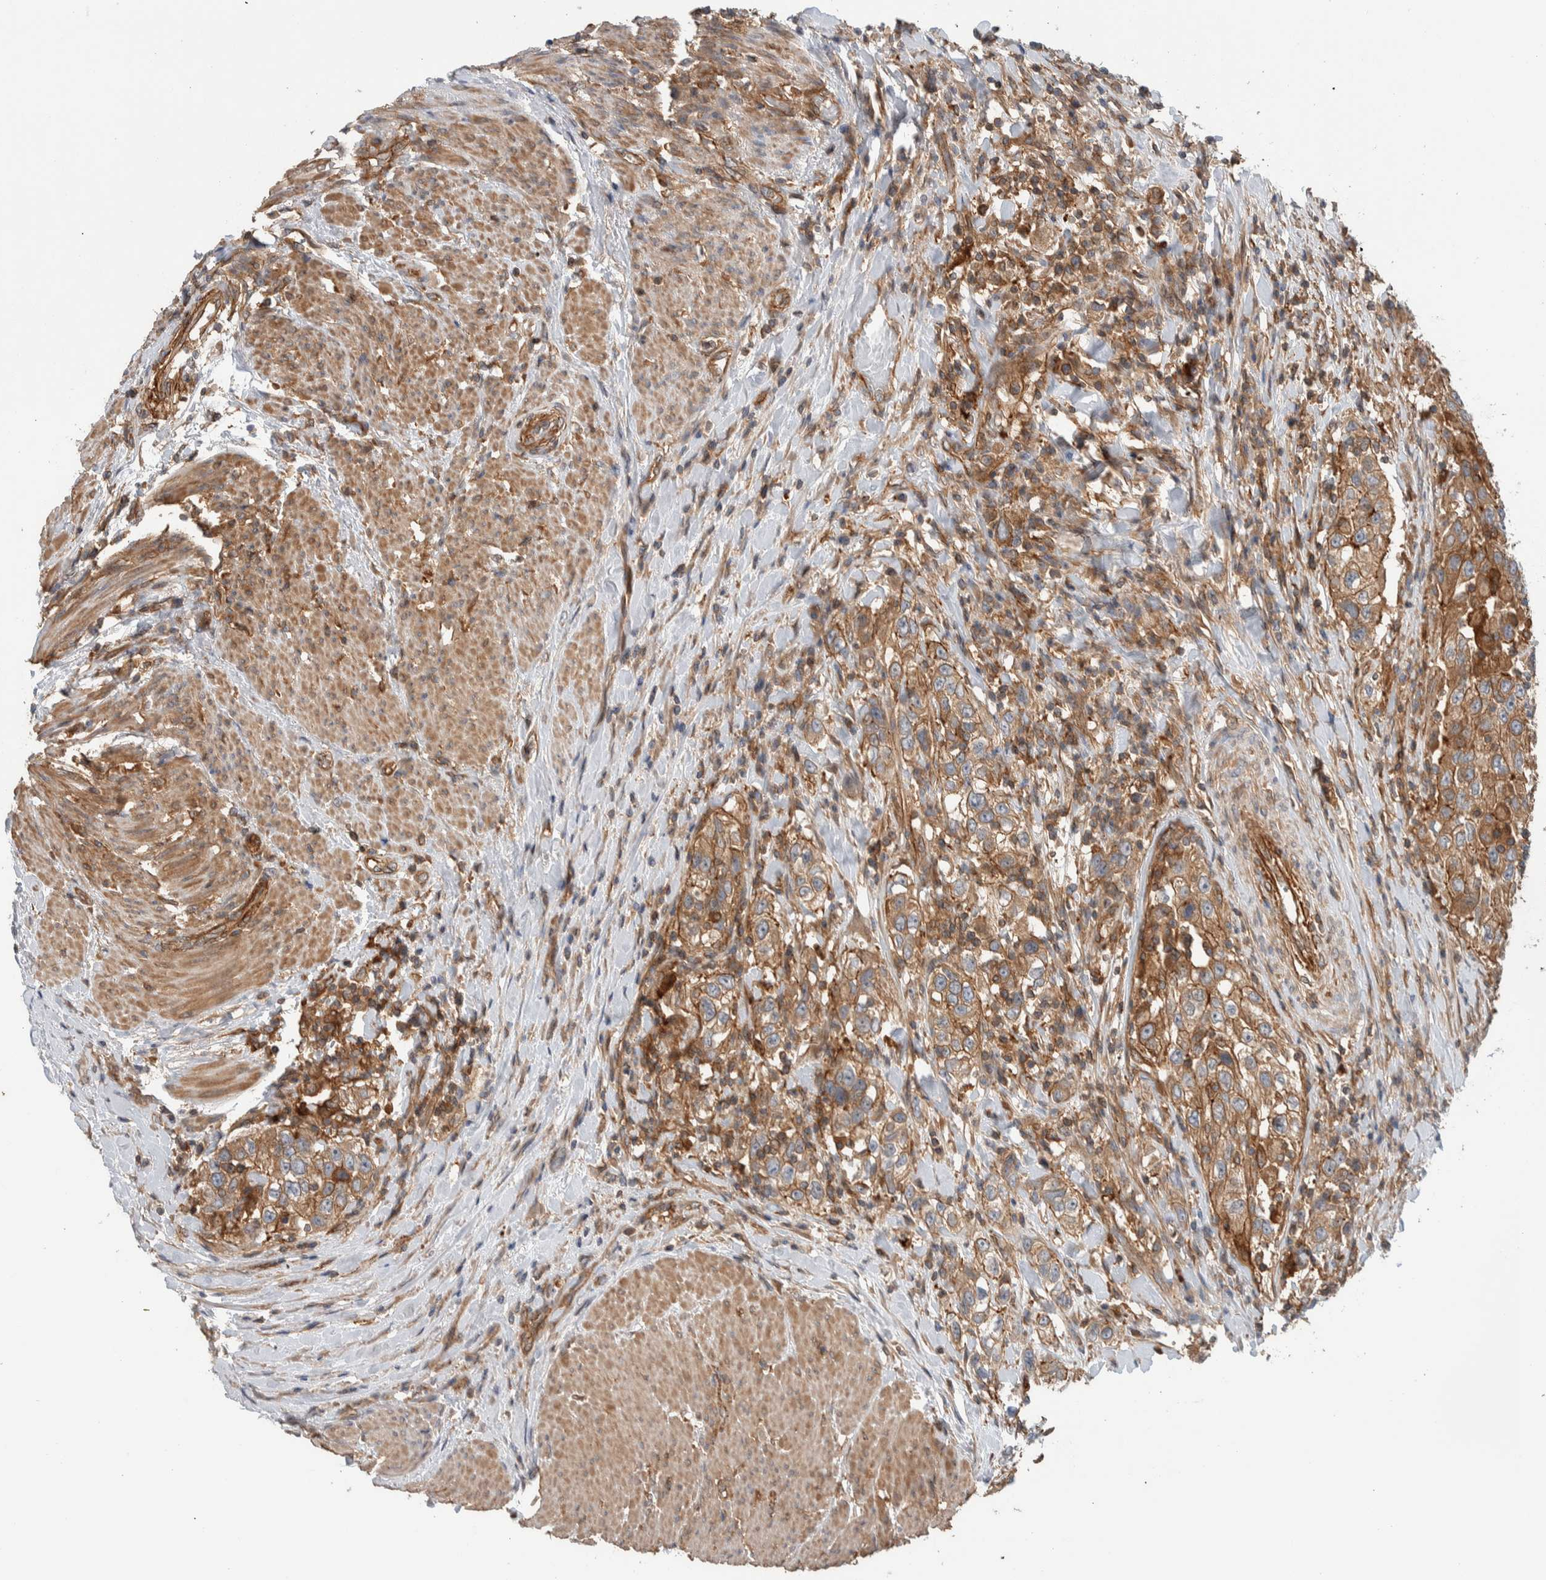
{"staining": {"intensity": "moderate", "quantity": ">75%", "location": "cytoplasmic/membranous"}, "tissue": "urothelial cancer", "cell_type": "Tumor cells", "image_type": "cancer", "snomed": [{"axis": "morphology", "description": "Urothelial carcinoma, High grade"}, {"axis": "topography", "description": "Urinary bladder"}], "caption": "Human urothelial cancer stained with a protein marker displays moderate staining in tumor cells.", "gene": "MPRIP", "patient": {"sex": "female", "age": 80}}